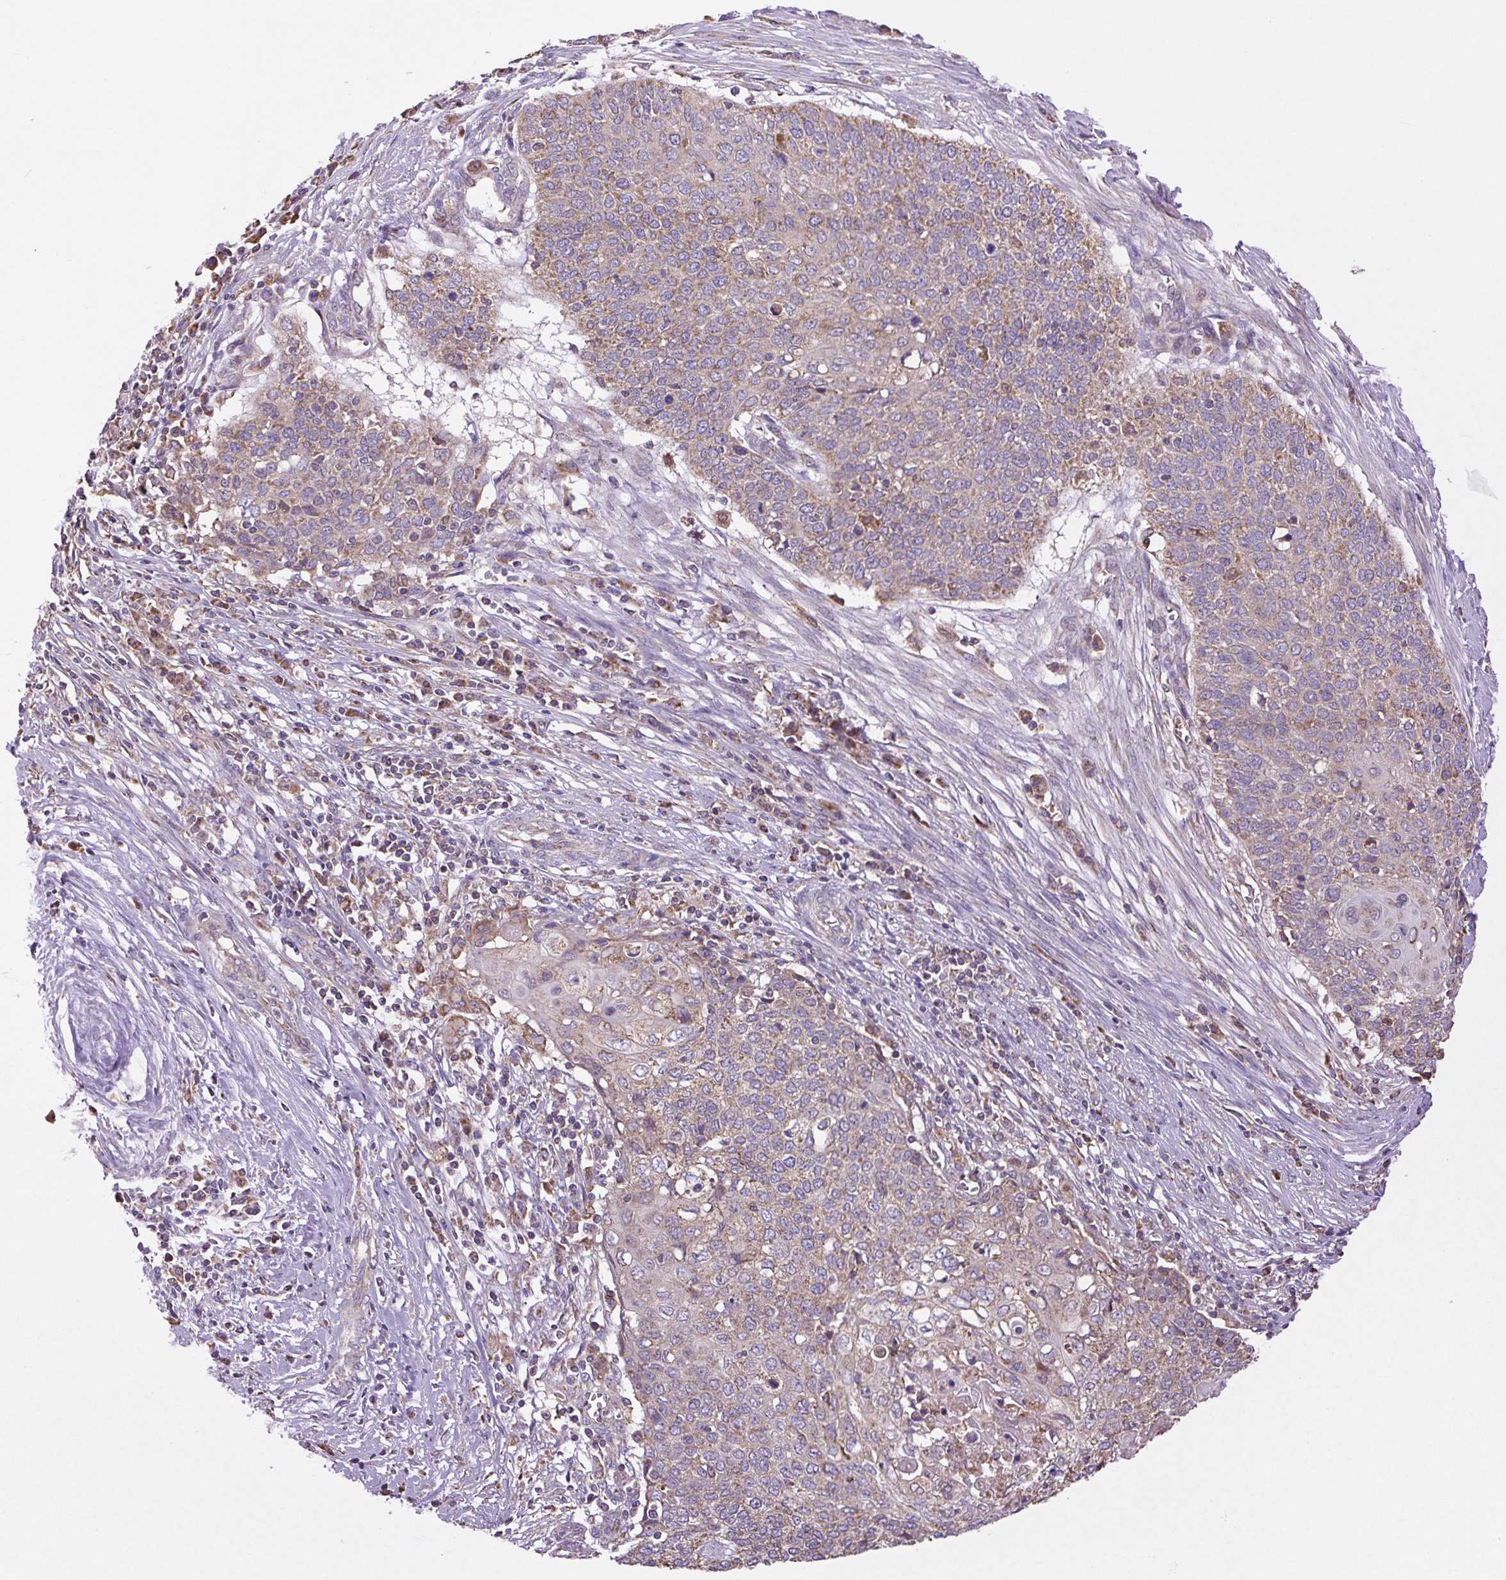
{"staining": {"intensity": "weak", "quantity": ">75%", "location": "cytoplasmic/membranous"}, "tissue": "cervical cancer", "cell_type": "Tumor cells", "image_type": "cancer", "snomed": [{"axis": "morphology", "description": "Squamous cell carcinoma, NOS"}, {"axis": "topography", "description": "Cervix"}], "caption": "This image shows squamous cell carcinoma (cervical) stained with immunohistochemistry to label a protein in brown. The cytoplasmic/membranous of tumor cells show weak positivity for the protein. Nuclei are counter-stained blue.", "gene": "PLCG1", "patient": {"sex": "female", "age": 39}}